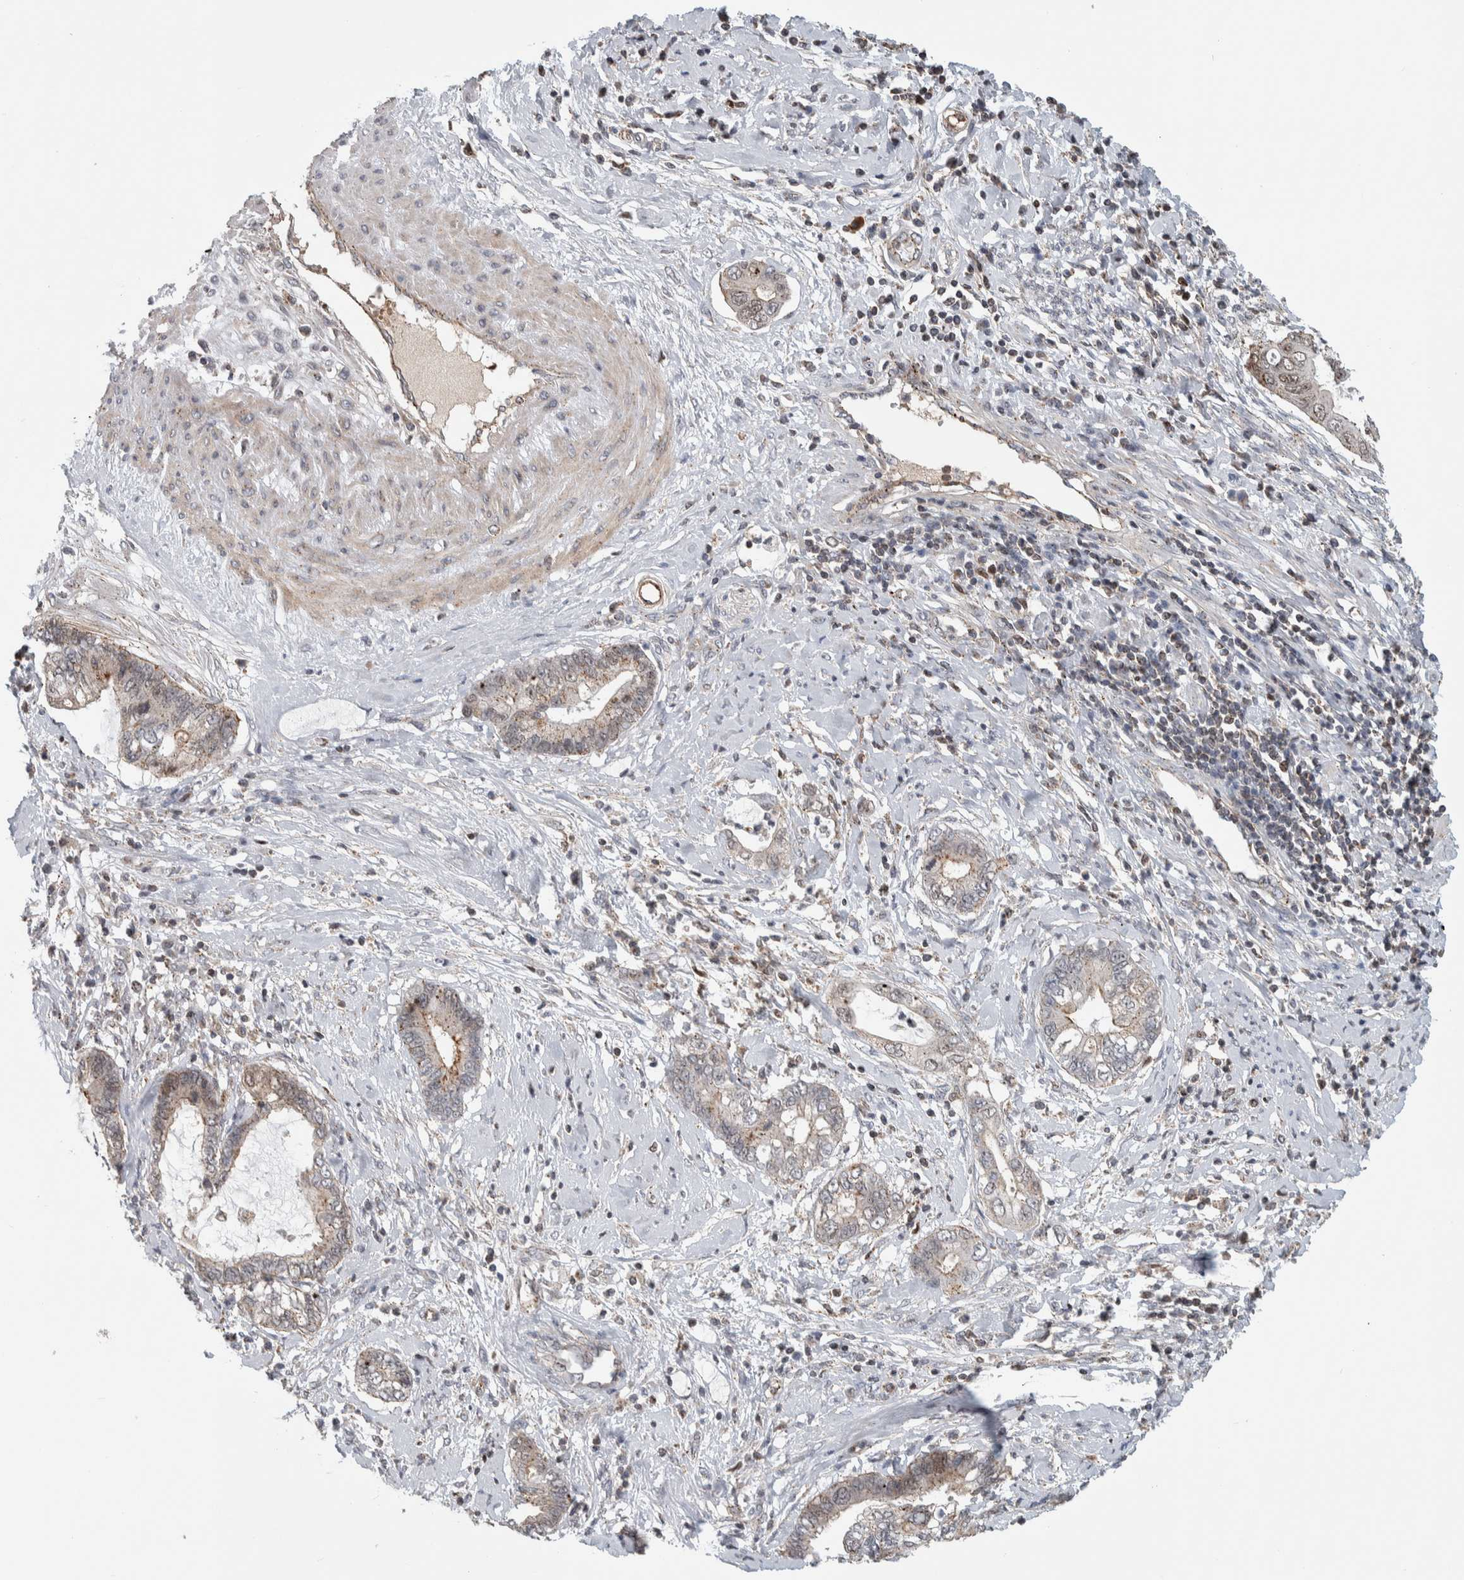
{"staining": {"intensity": "weak", "quantity": ">75%", "location": "cytoplasmic/membranous"}, "tissue": "cervical cancer", "cell_type": "Tumor cells", "image_type": "cancer", "snomed": [{"axis": "morphology", "description": "Adenocarcinoma, NOS"}, {"axis": "topography", "description": "Cervix"}], "caption": "Cervical cancer (adenocarcinoma) stained for a protein (brown) demonstrates weak cytoplasmic/membranous positive expression in about >75% of tumor cells.", "gene": "MSL1", "patient": {"sex": "female", "age": 44}}